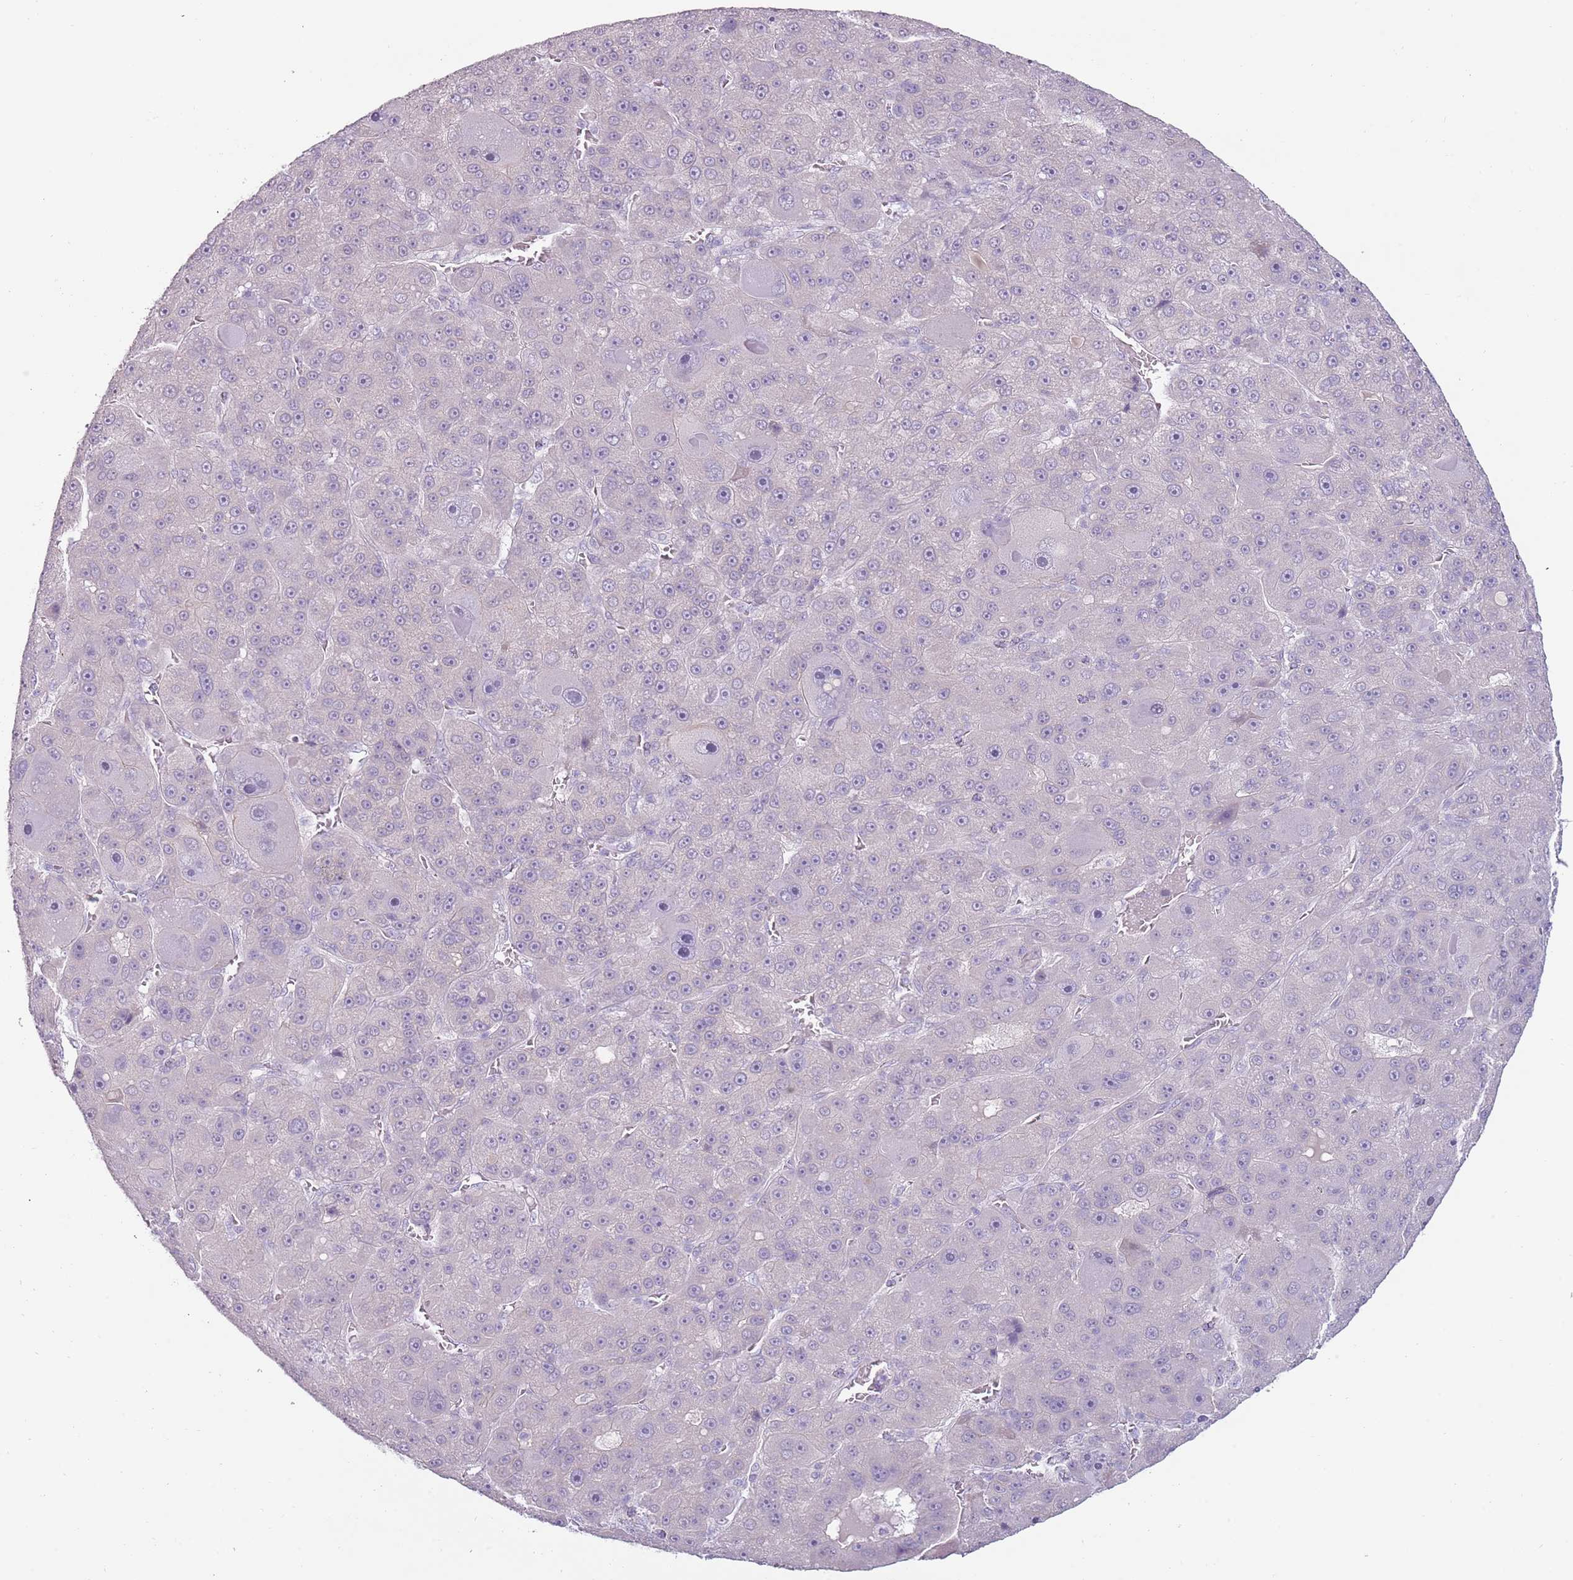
{"staining": {"intensity": "negative", "quantity": "none", "location": "none"}, "tissue": "liver cancer", "cell_type": "Tumor cells", "image_type": "cancer", "snomed": [{"axis": "morphology", "description": "Carcinoma, Hepatocellular, NOS"}, {"axis": "topography", "description": "Liver"}], "caption": "Immunohistochemistry micrograph of neoplastic tissue: human liver cancer (hepatocellular carcinoma) stained with DAB (3,3'-diaminobenzidine) reveals no significant protein expression in tumor cells. Nuclei are stained in blue.", "gene": "RFX2", "patient": {"sex": "male", "age": 76}}